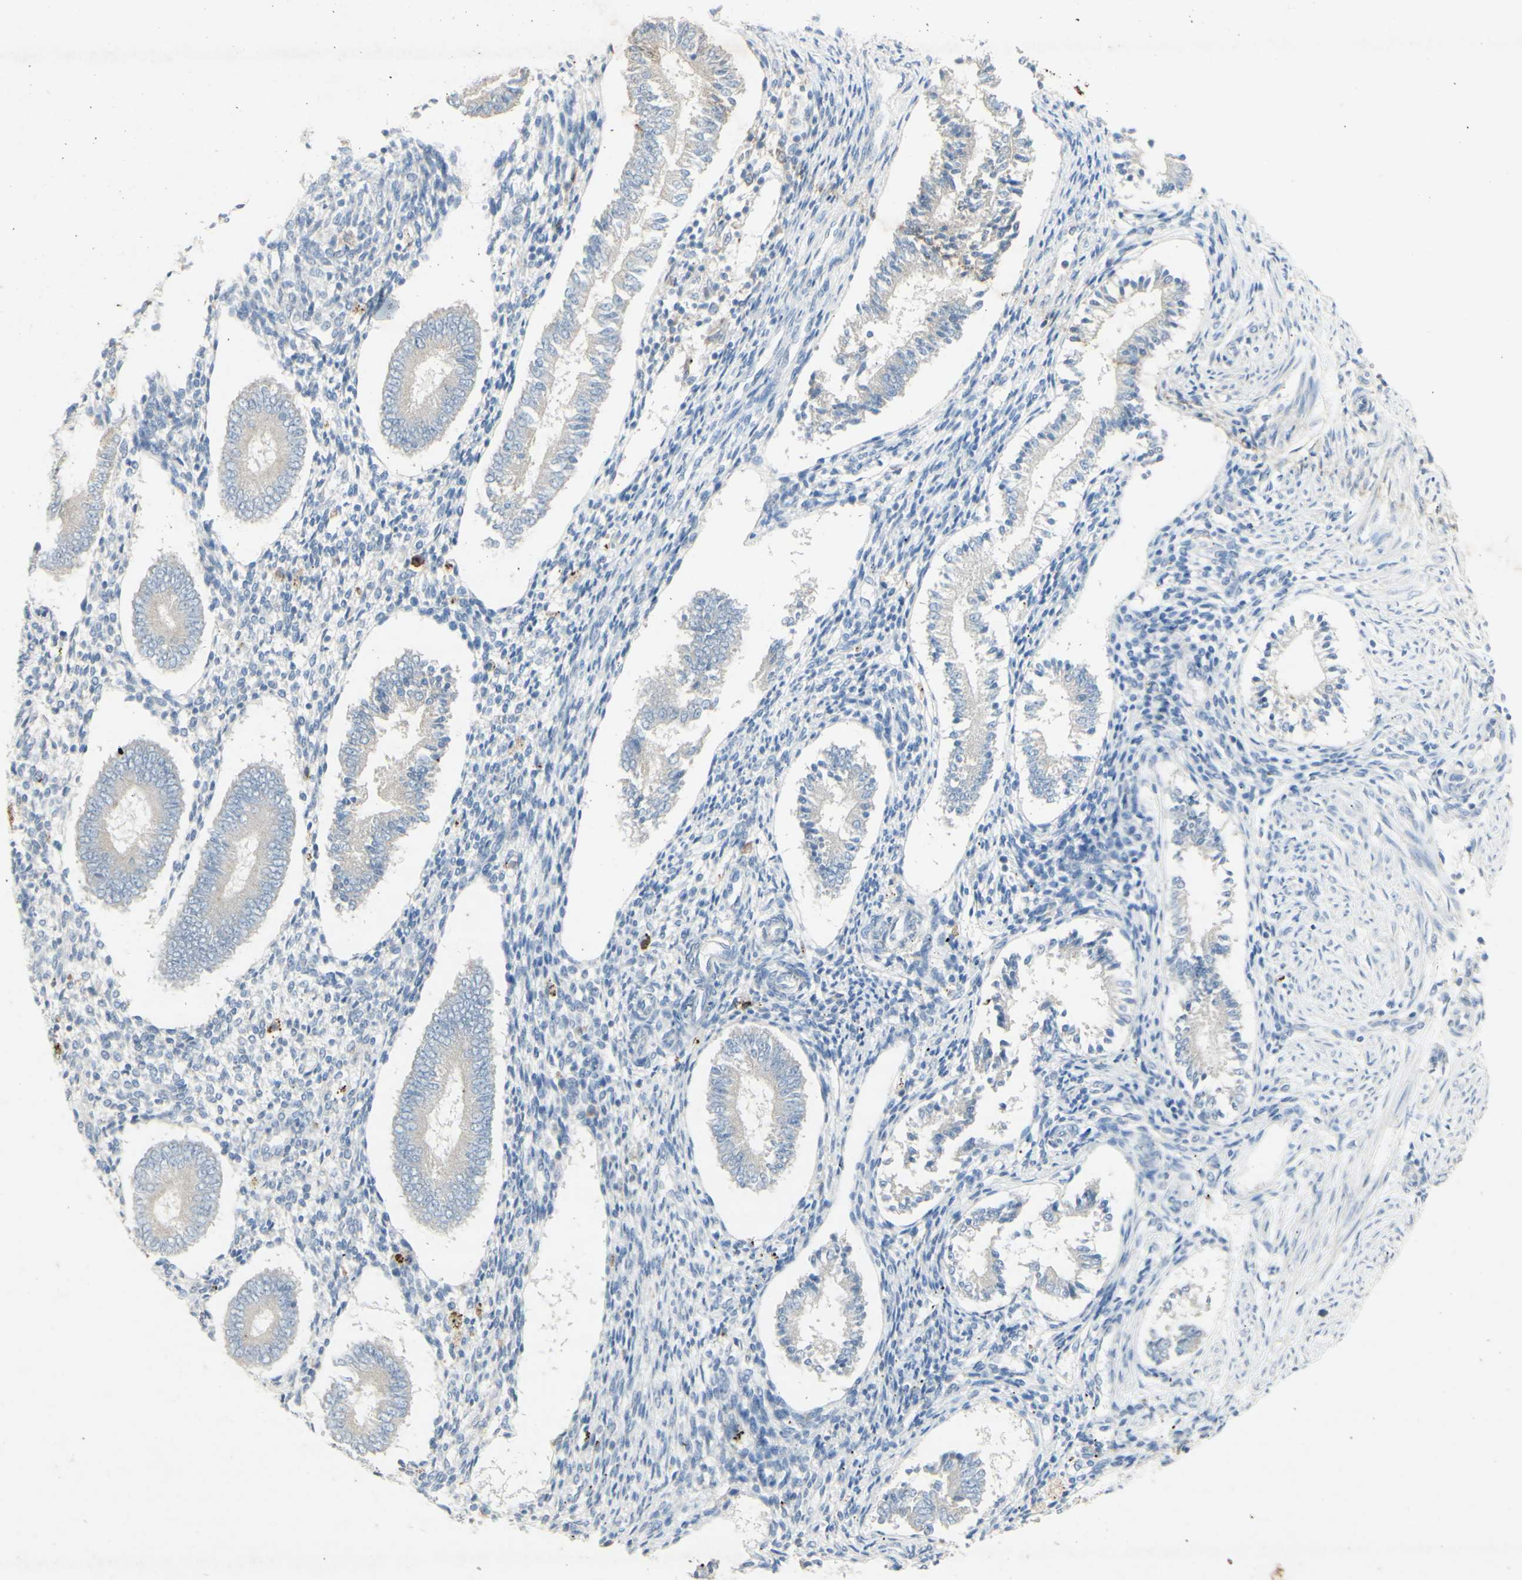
{"staining": {"intensity": "weak", "quantity": "<25%", "location": "cytoplasmic/membranous"}, "tissue": "endometrium", "cell_type": "Cells in endometrial stroma", "image_type": "normal", "snomed": [{"axis": "morphology", "description": "Normal tissue, NOS"}, {"axis": "topography", "description": "Endometrium"}], "caption": "An immunohistochemistry micrograph of normal endometrium is shown. There is no staining in cells in endometrial stroma of endometrium.", "gene": "ATP6V1B1", "patient": {"sex": "female", "age": 42}}